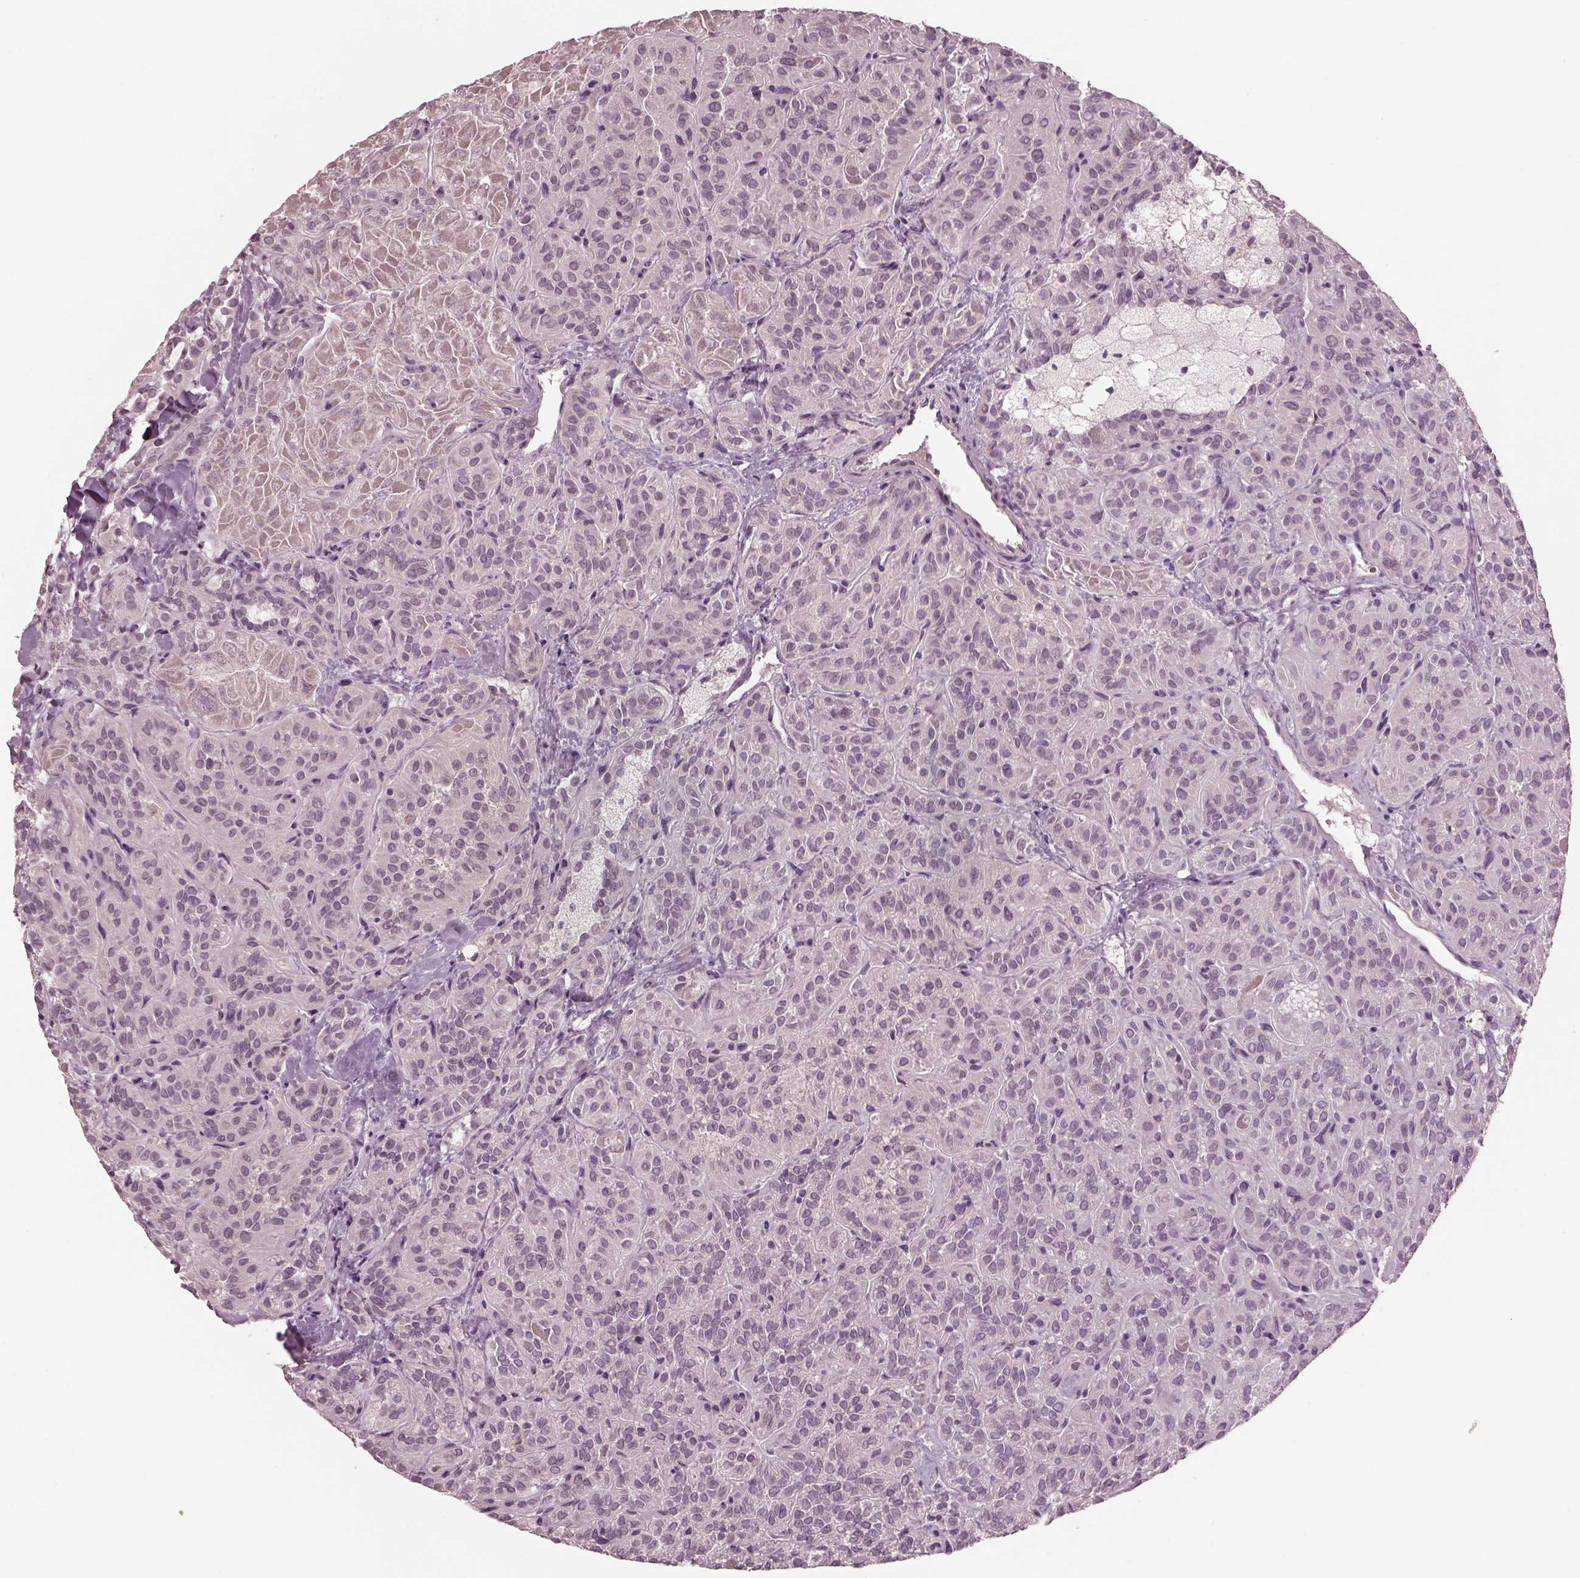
{"staining": {"intensity": "negative", "quantity": "none", "location": "none"}, "tissue": "thyroid cancer", "cell_type": "Tumor cells", "image_type": "cancer", "snomed": [{"axis": "morphology", "description": "Papillary adenocarcinoma, NOS"}, {"axis": "topography", "description": "Thyroid gland"}], "caption": "This is an immunohistochemistry micrograph of papillary adenocarcinoma (thyroid). There is no expression in tumor cells.", "gene": "RCVRN", "patient": {"sex": "female", "age": 45}}